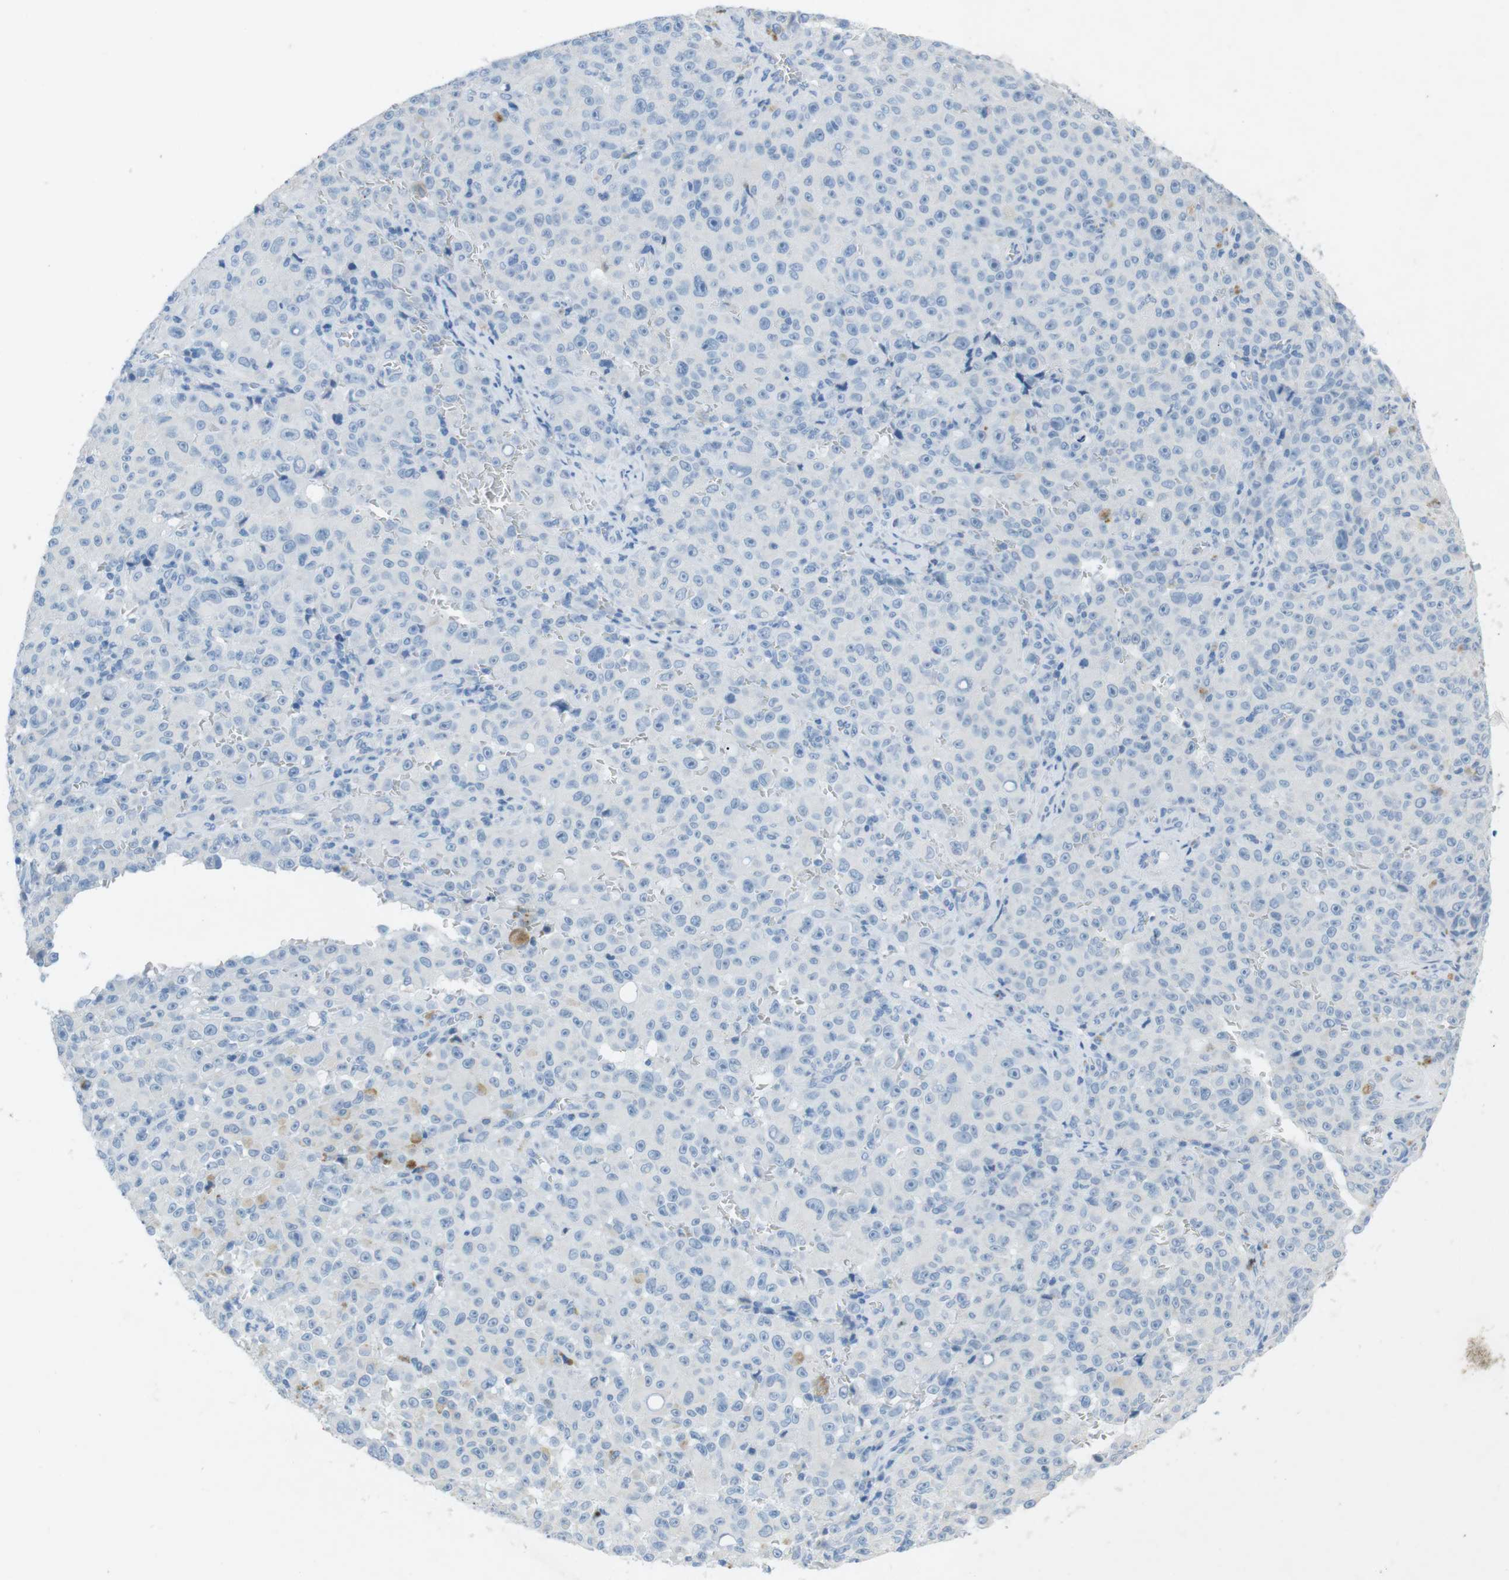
{"staining": {"intensity": "negative", "quantity": "none", "location": "none"}, "tissue": "melanoma", "cell_type": "Tumor cells", "image_type": "cancer", "snomed": [{"axis": "morphology", "description": "Malignant melanoma, NOS"}, {"axis": "topography", "description": "Skin"}], "caption": "Tumor cells are negative for brown protein staining in melanoma.", "gene": "SALL4", "patient": {"sex": "female", "age": 82}}